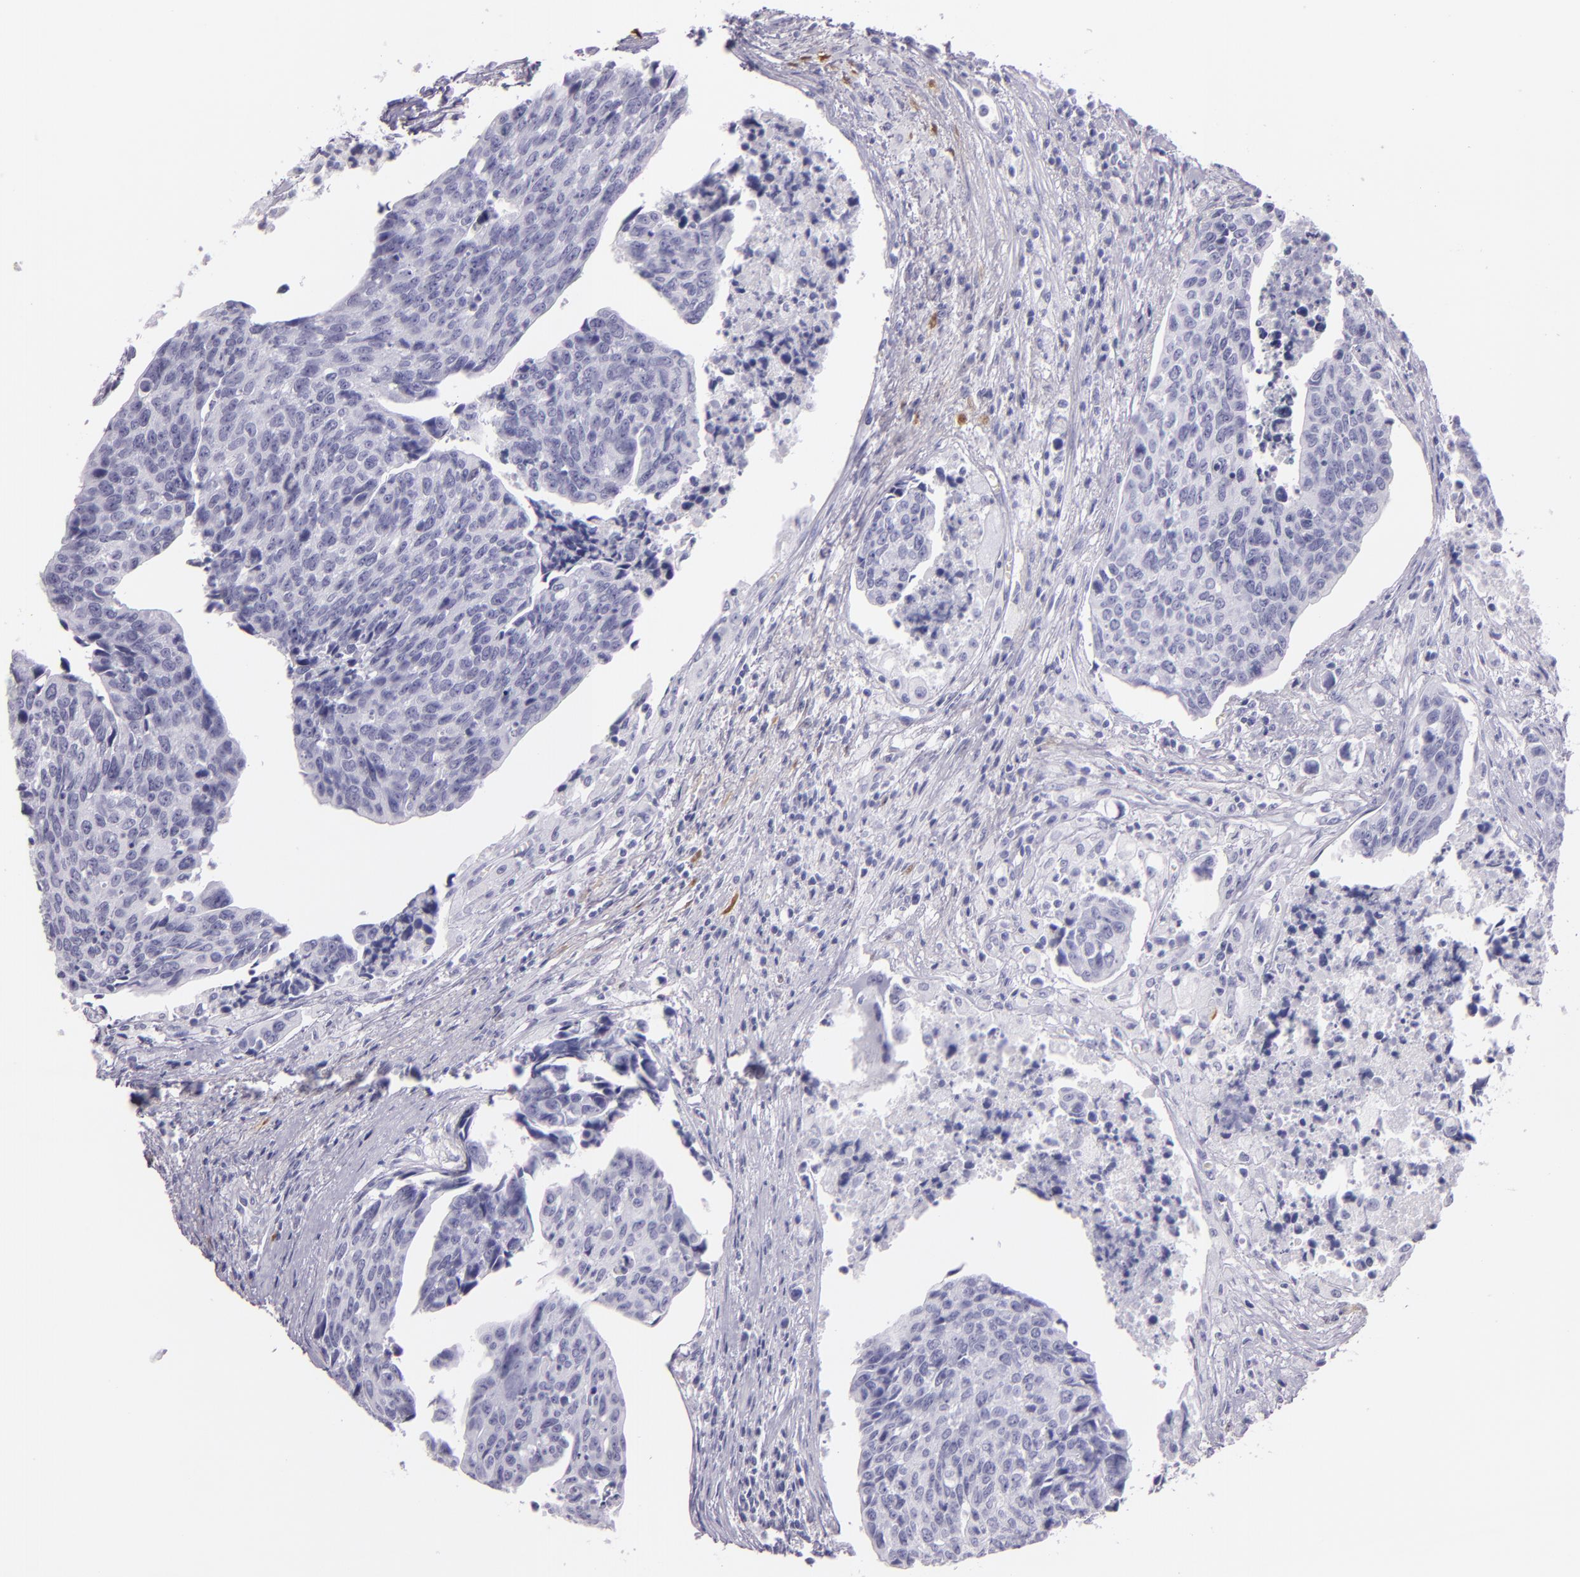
{"staining": {"intensity": "negative", "quantity": "none", "location": "none"}, "tissue": "urothelial cancer", "cell_type": "Tumor cells", "image_type": "cancer", "snomed": [{"axis": "morphology", "description": "Urothelial carcinoma, High grade"}, {"axis": "topography", "description": "Urinary bladder"}], "caption": "Immunohistochemical staining of human urothelial carcinoma (high-grade) reveals no significant expression in tumor cells. (Brightfield microscopy of DAB (3,3'-diaminobenzidine) immunohistochemistry at high magnification).", "gene": "MT1A", "patient": {"sex": "male", "age": 81}}